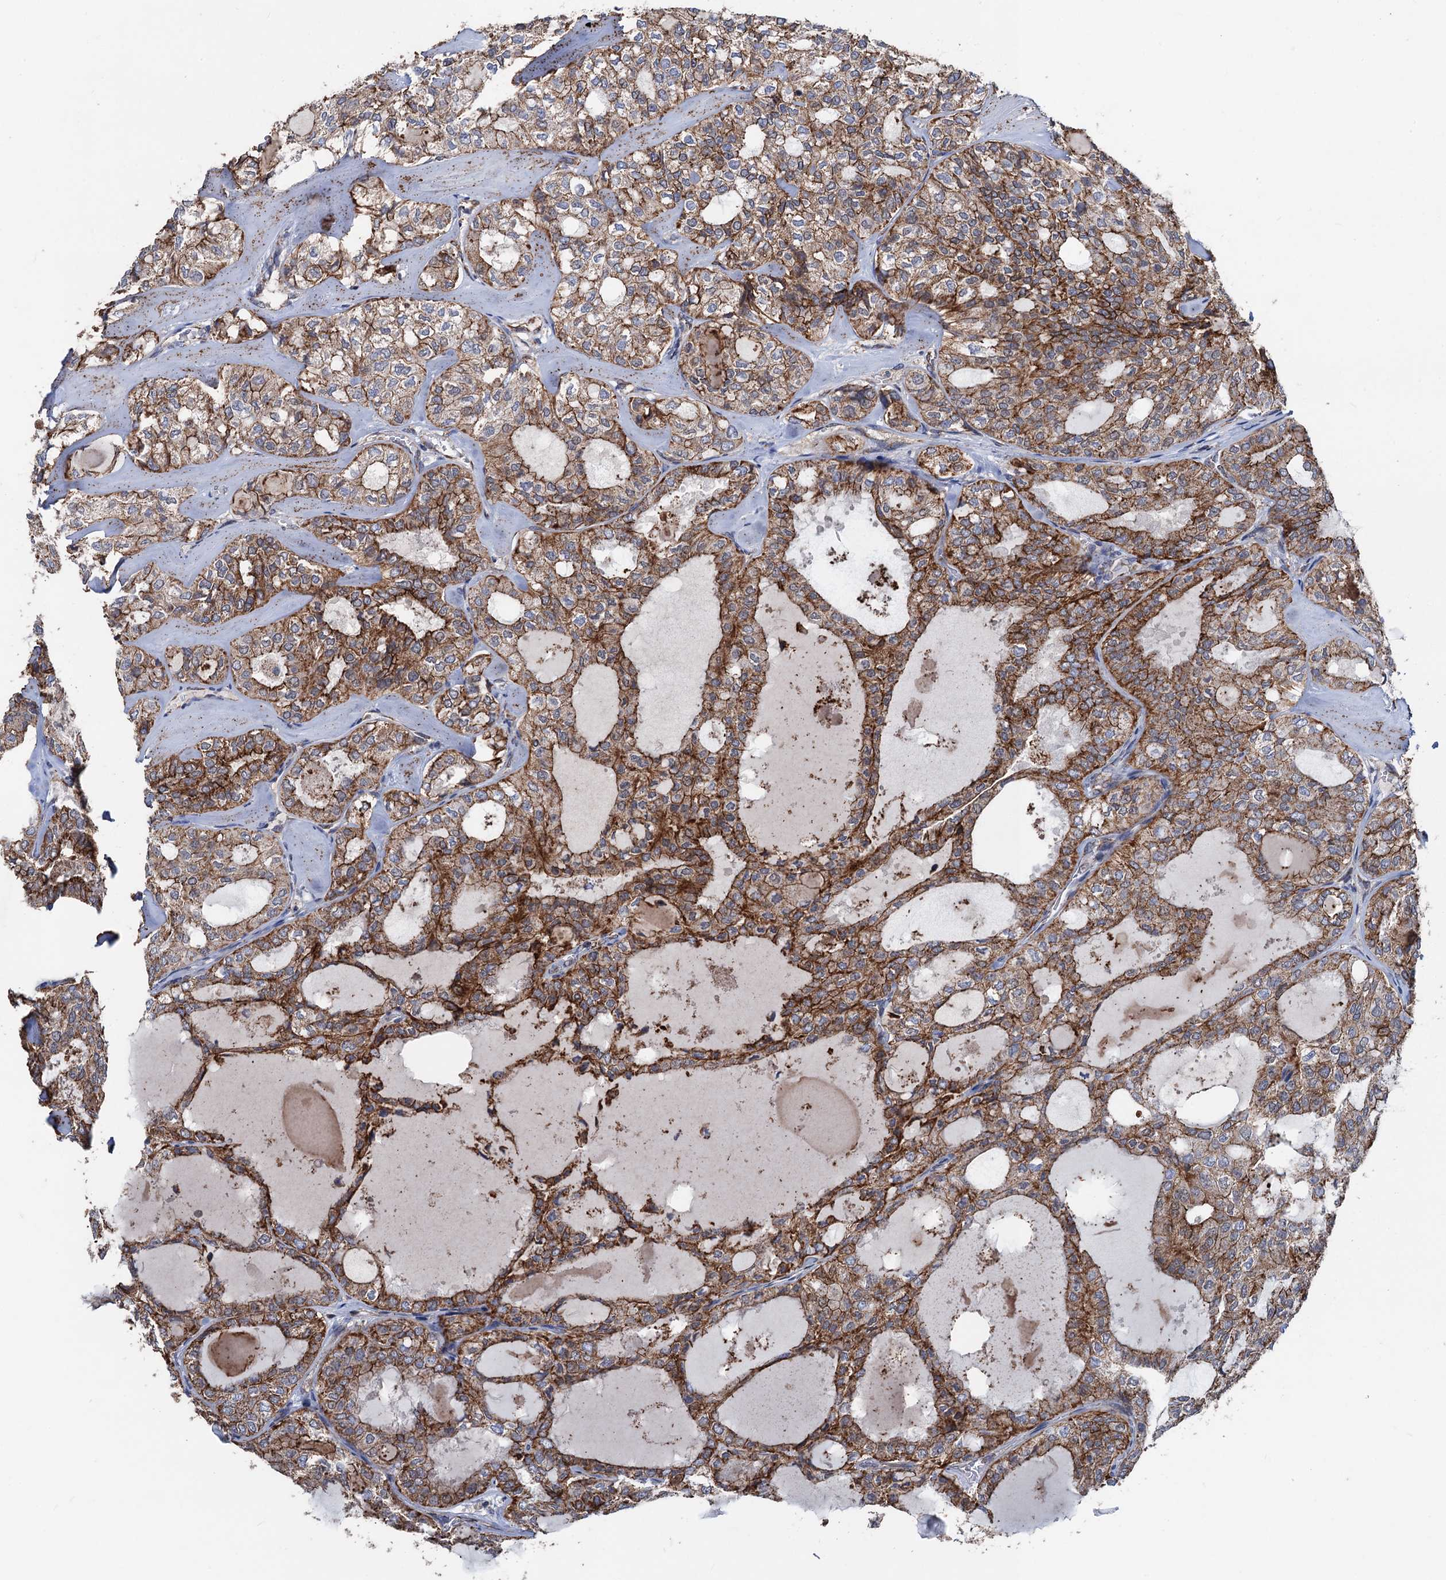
{"staining": {"intensity": "strong", "quantity": ">75%", "location": "cytoplasmic/membranous"}, "tissue": "thyroid cancer", "cell_type": "Tumor cells", "image_type": "cancer", "snomed": [{"axis": "morphology", "description": "Follicular adenoma carcinoma, NOS"}, {"axis": "topography", "description": "Thyroid gland"}], "caption": "This image shows thyroid cancer (follicular adenoma carcinoma) stained with immunohistochemistry to label a protein in brown. The cytoplasmic/membranous of tumor cells show strong positivity for the protein. Nuclei are counter-stained blue.", "gene": "DGLUCY", "patient": {"sex": "male", "age": 75}}